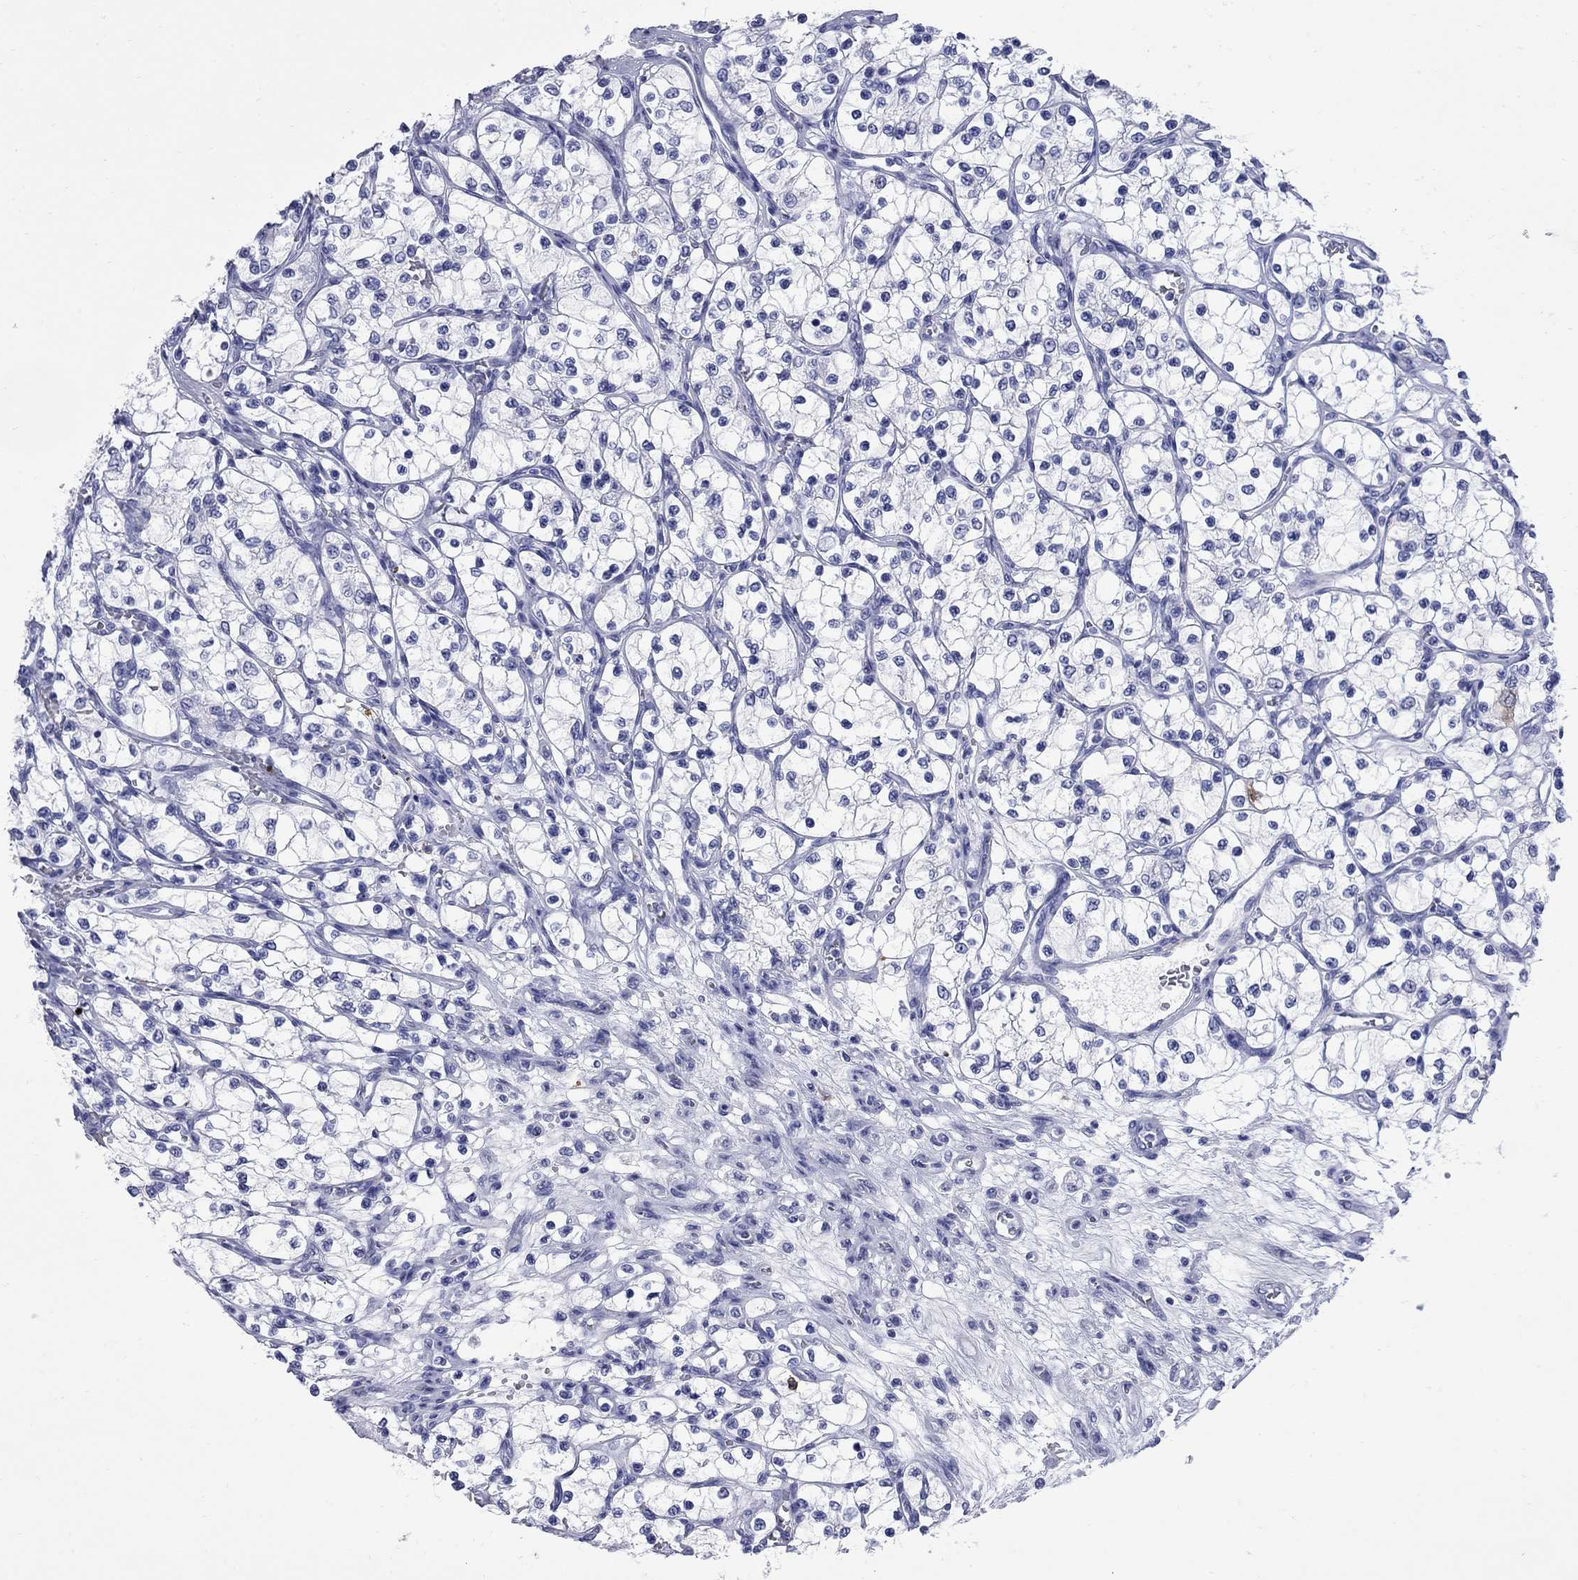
{"staining": {"intensity": "negative", "quantity": "none", "location": "none"}, "tissue": "renal cancer", "cell_type": "Tumor cells", "image_type": "cancer", "snomed": [{"axis": "morphology", "description": "Adenocarcinoma, NOS"}, {"axis": "topography", "description": "Kidney"}], "caption": "Tumor cells show no significant protein expression in renal adenocarcinoma. (Stains: DAB (3,3'-diaminobenzidine) immunohistochemistry (IHC) with hematoxylin counter stain, Microscopy: brightfield microscopy at high magnification).", "gene": "TACC3", "patient": {"sex": "female", "age": 69}}